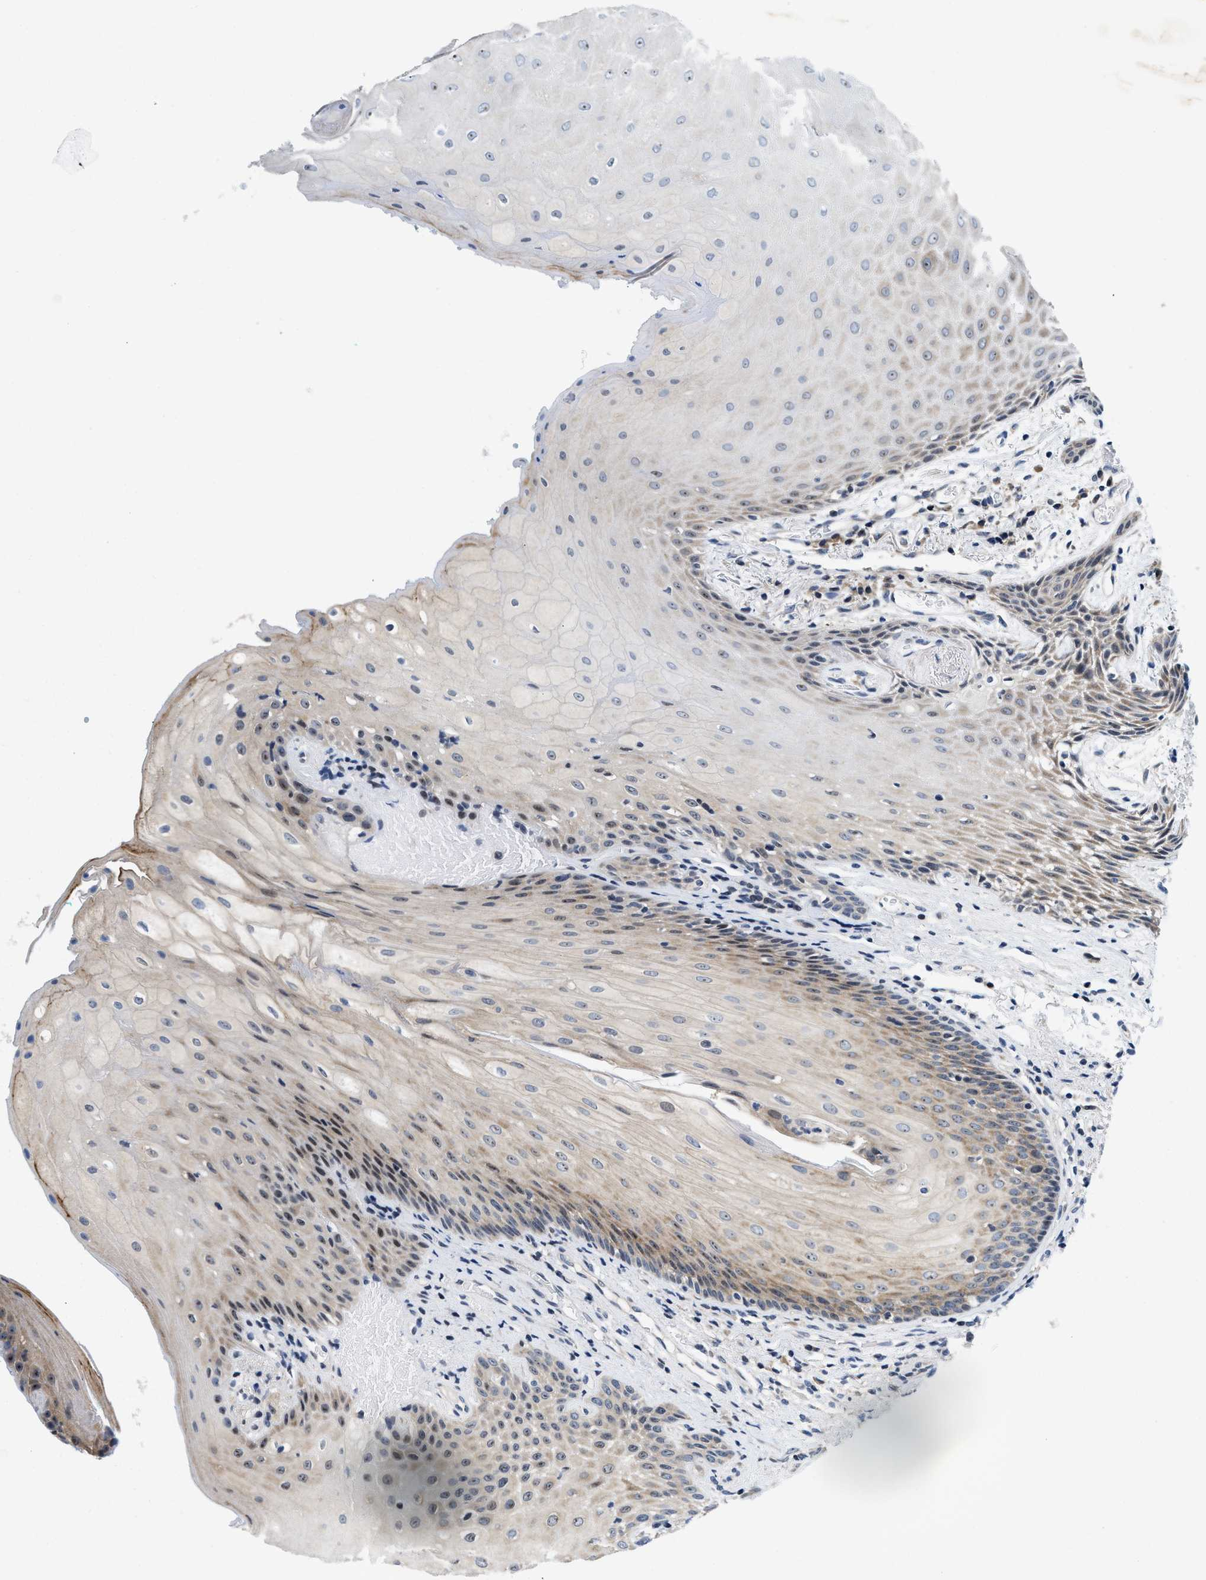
{"staining": {"intensity": "moderate", "quantity": "25%-75%", "location": "cytoplasmic/membranous"}, "tissue": "oral mucosa", "cell_type": "Squamous epithelial cells", "image_type": "normal", "snomed": [{"axis": "morphology", "description": "Normal tissue, NOS"}, {"axis": "morphology", "description": "Squamous cell carcinoma, NOS"}, {"axis": "topography", "description": "Oral tissue"}, {"axis": "topography", "description": "Salivary gland"}, {"axis": "topography", "description": "Head-Neck"}], "caption": "Immunohistochemistry (DAB (3,3'-diaminobenzidine)) staining of unremarkable oral mucosa reveals moderate cytoplasmic/membranous protein positivity in approximately 25%-75% of squamous epithelial cells.", "gene": "IKBKE", "patient": {"sex": "female", "age": 62}}